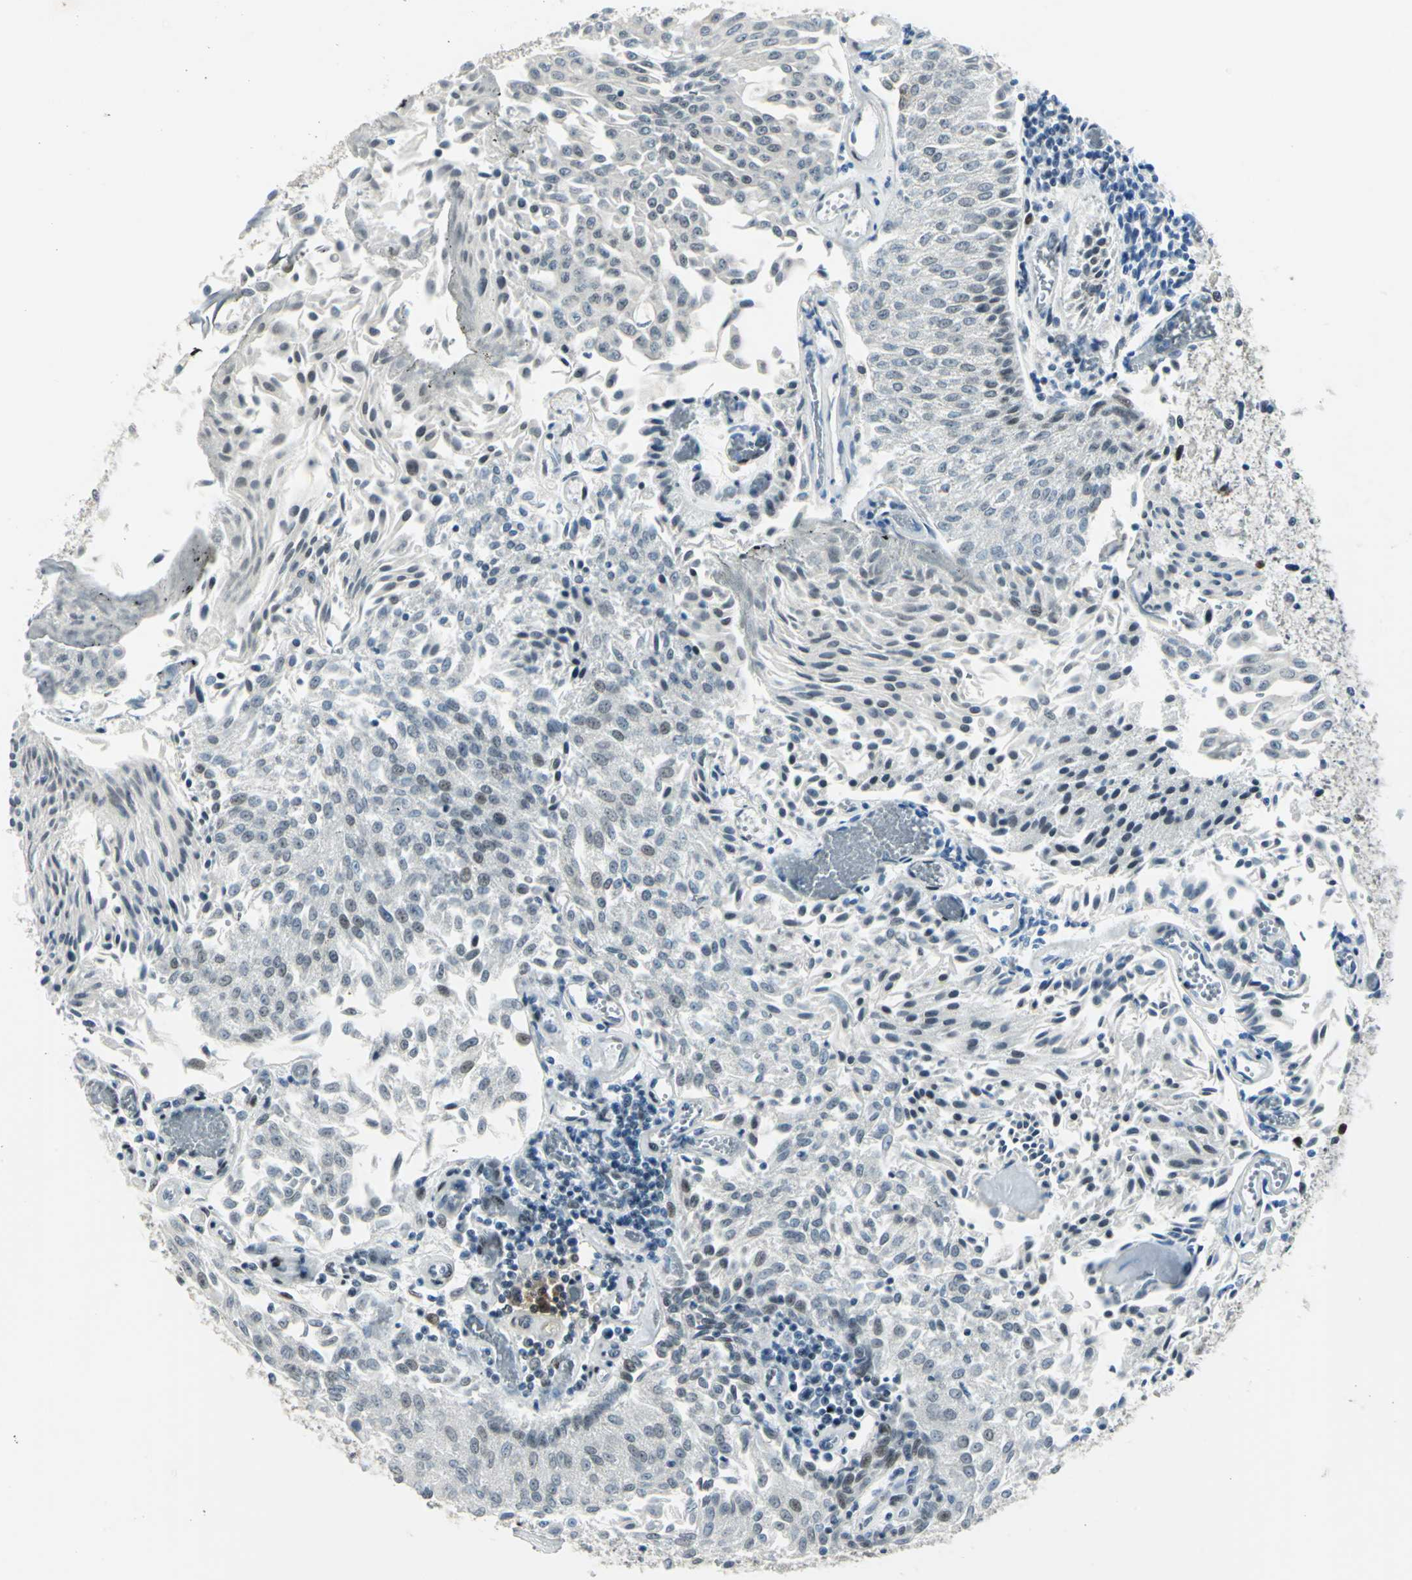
{"staining": {"intensity": "moderate", "quantity": "<25%", "location": "nuclear"}, "tissue": "urothelial cancer", "cell_type": "Tumor cells", "image_type": "cancer", "snomed": [{"axis": "morphology", "description": "Urothelial carcinoma, Low grade"}, {"axis": "topography", "description": "Urinary bladder"}], "caption": "This micrograph exhibits IHC staining of urothelial cancer, with low moderate nuclear positivity in approximately <25% of tumor cells.", "gene": "MEIS2", "patient": {"sex": "male", "age": 86}}